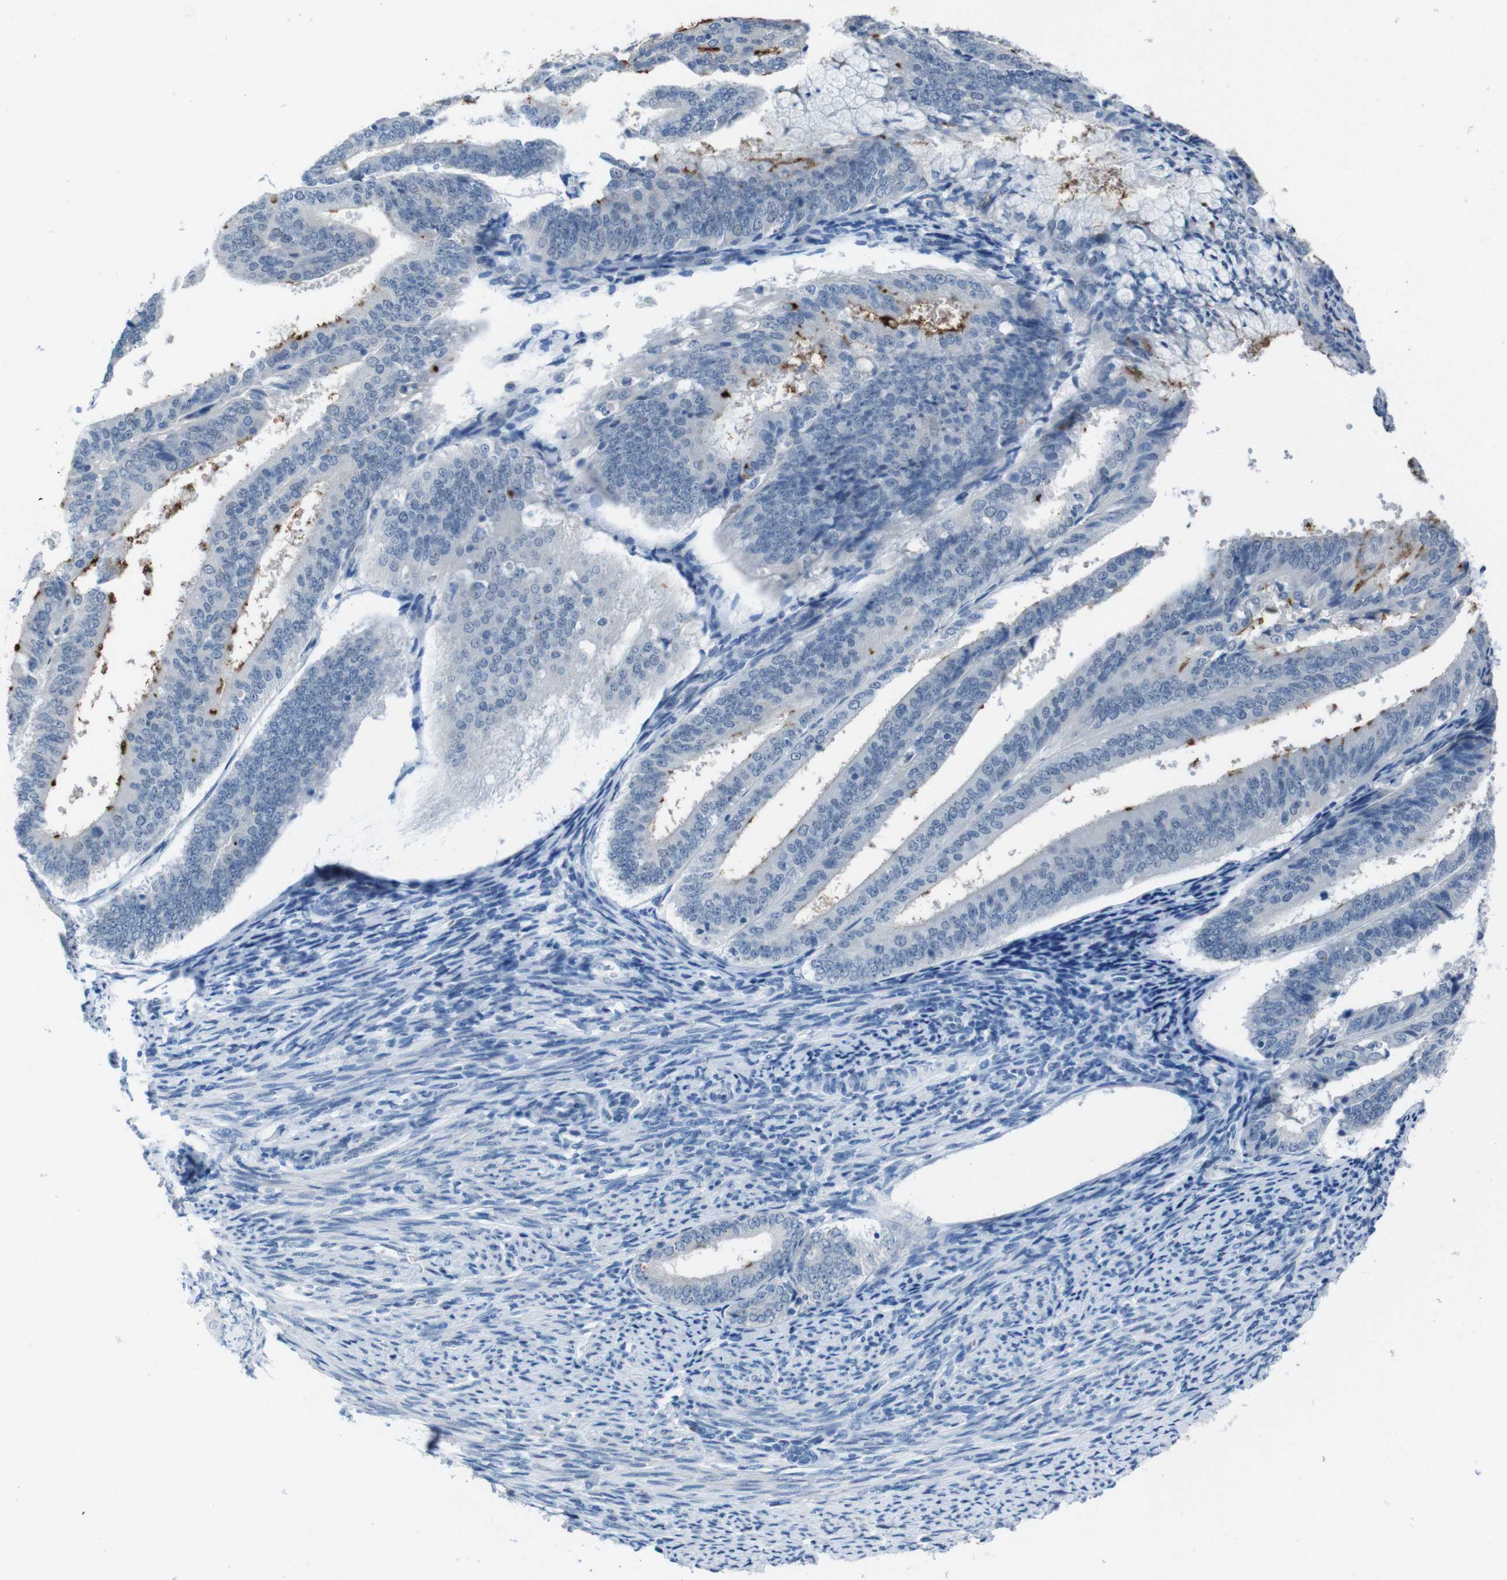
{"staining": {"intensity": "strong", "quantity": "<25%", "location": "cytoplasmic/membranous"}, "tissue": "endometrial cancer", "cell_type": "Tumor cells", "image_type": "cancer", "snomed": [{"axis": "morphology", "description": "Adenocarcinoma, NOS"}, {"axis": "topography", "description": "Endometrium"}], "caption": "Immunohistochemical staining of endometrial cancer reveals medium levels of strong cytoplasmic/membranous positivity in approximately <25% of tumor cells.", "gene": "CDHR2", "patient": {"sex": "female", "age": 63}}